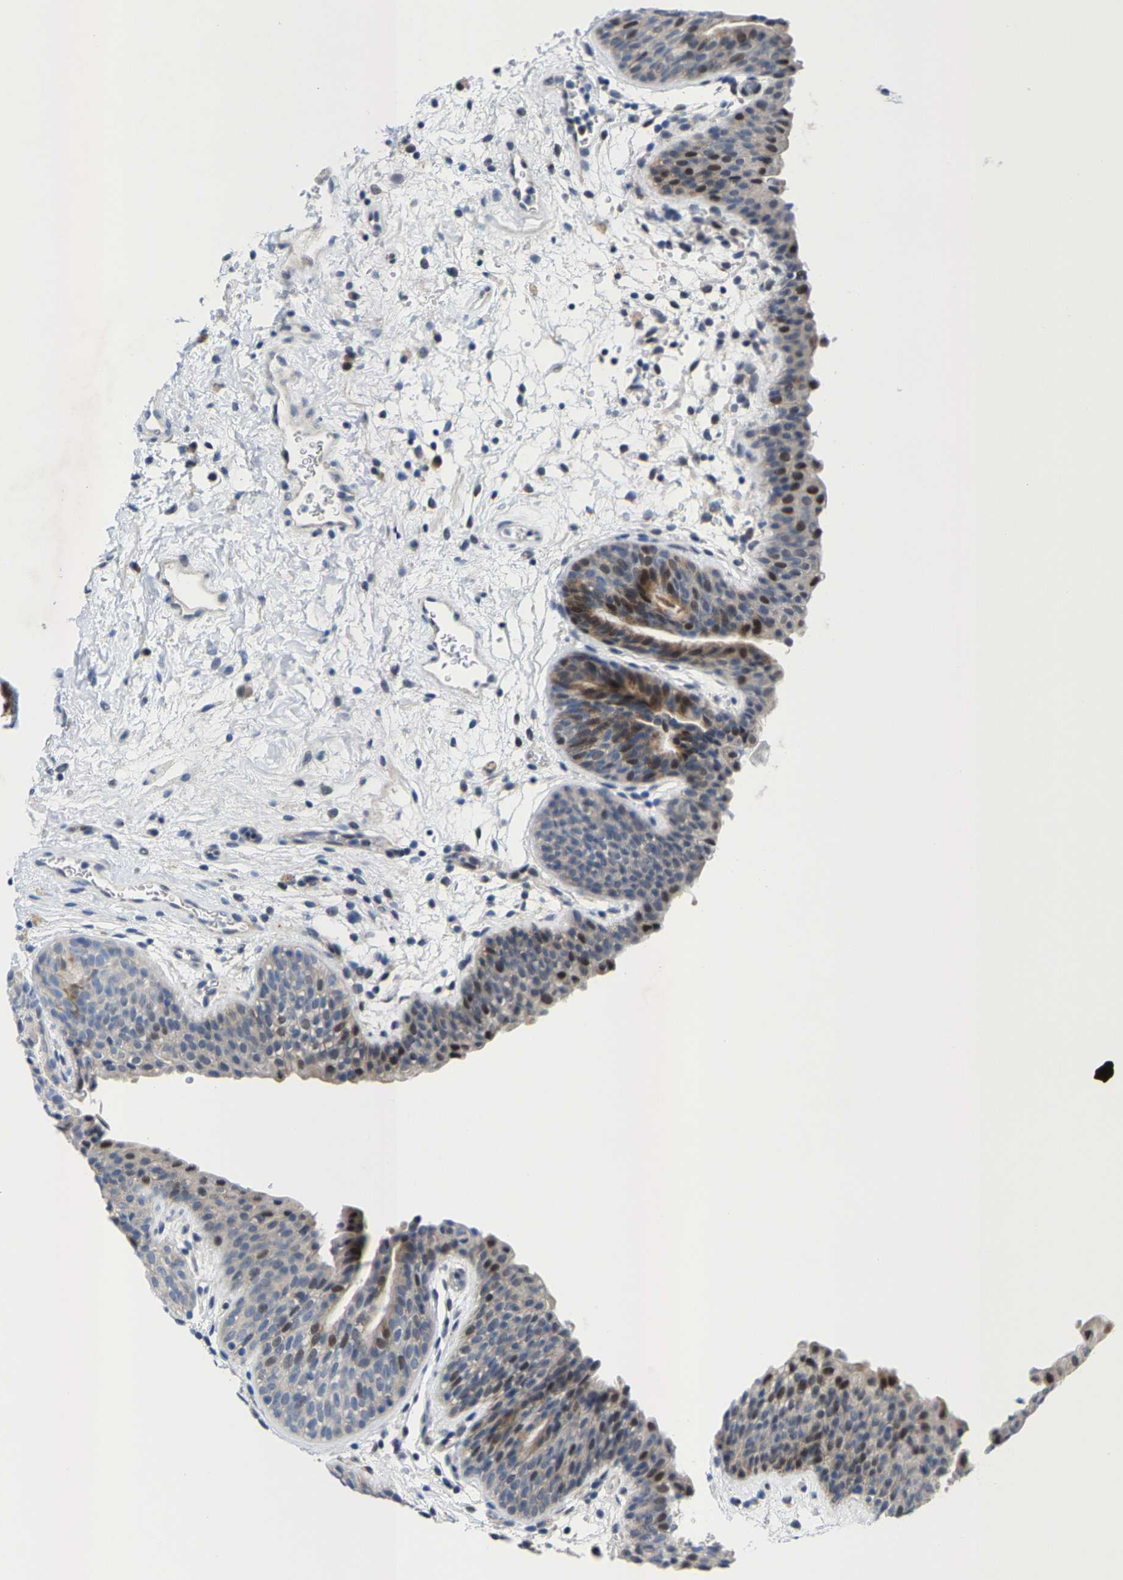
{"staining": {"intensity": "moderate", "quantity": "<25%", "location": "cytoplasmic/membranous,nuclear"}, "tissue": "urinary bladder", "cell_type": "Urothelial cells", "image_type": "normal", "snomed": [{"axis": "morphology", "description": "Normal tissue, NOS"}, {"axis": "topography", "description": "Urinary bladder"}], "caption": "Approximately <25% of urothelial cells in normal urinary bladder show moderate cytoplasmic/membranous,nuclear protein expression as visualized by brown immunohistochemical staining.", "gene": "KLHL1", "patient": {"sex": "male", "age": 37}}